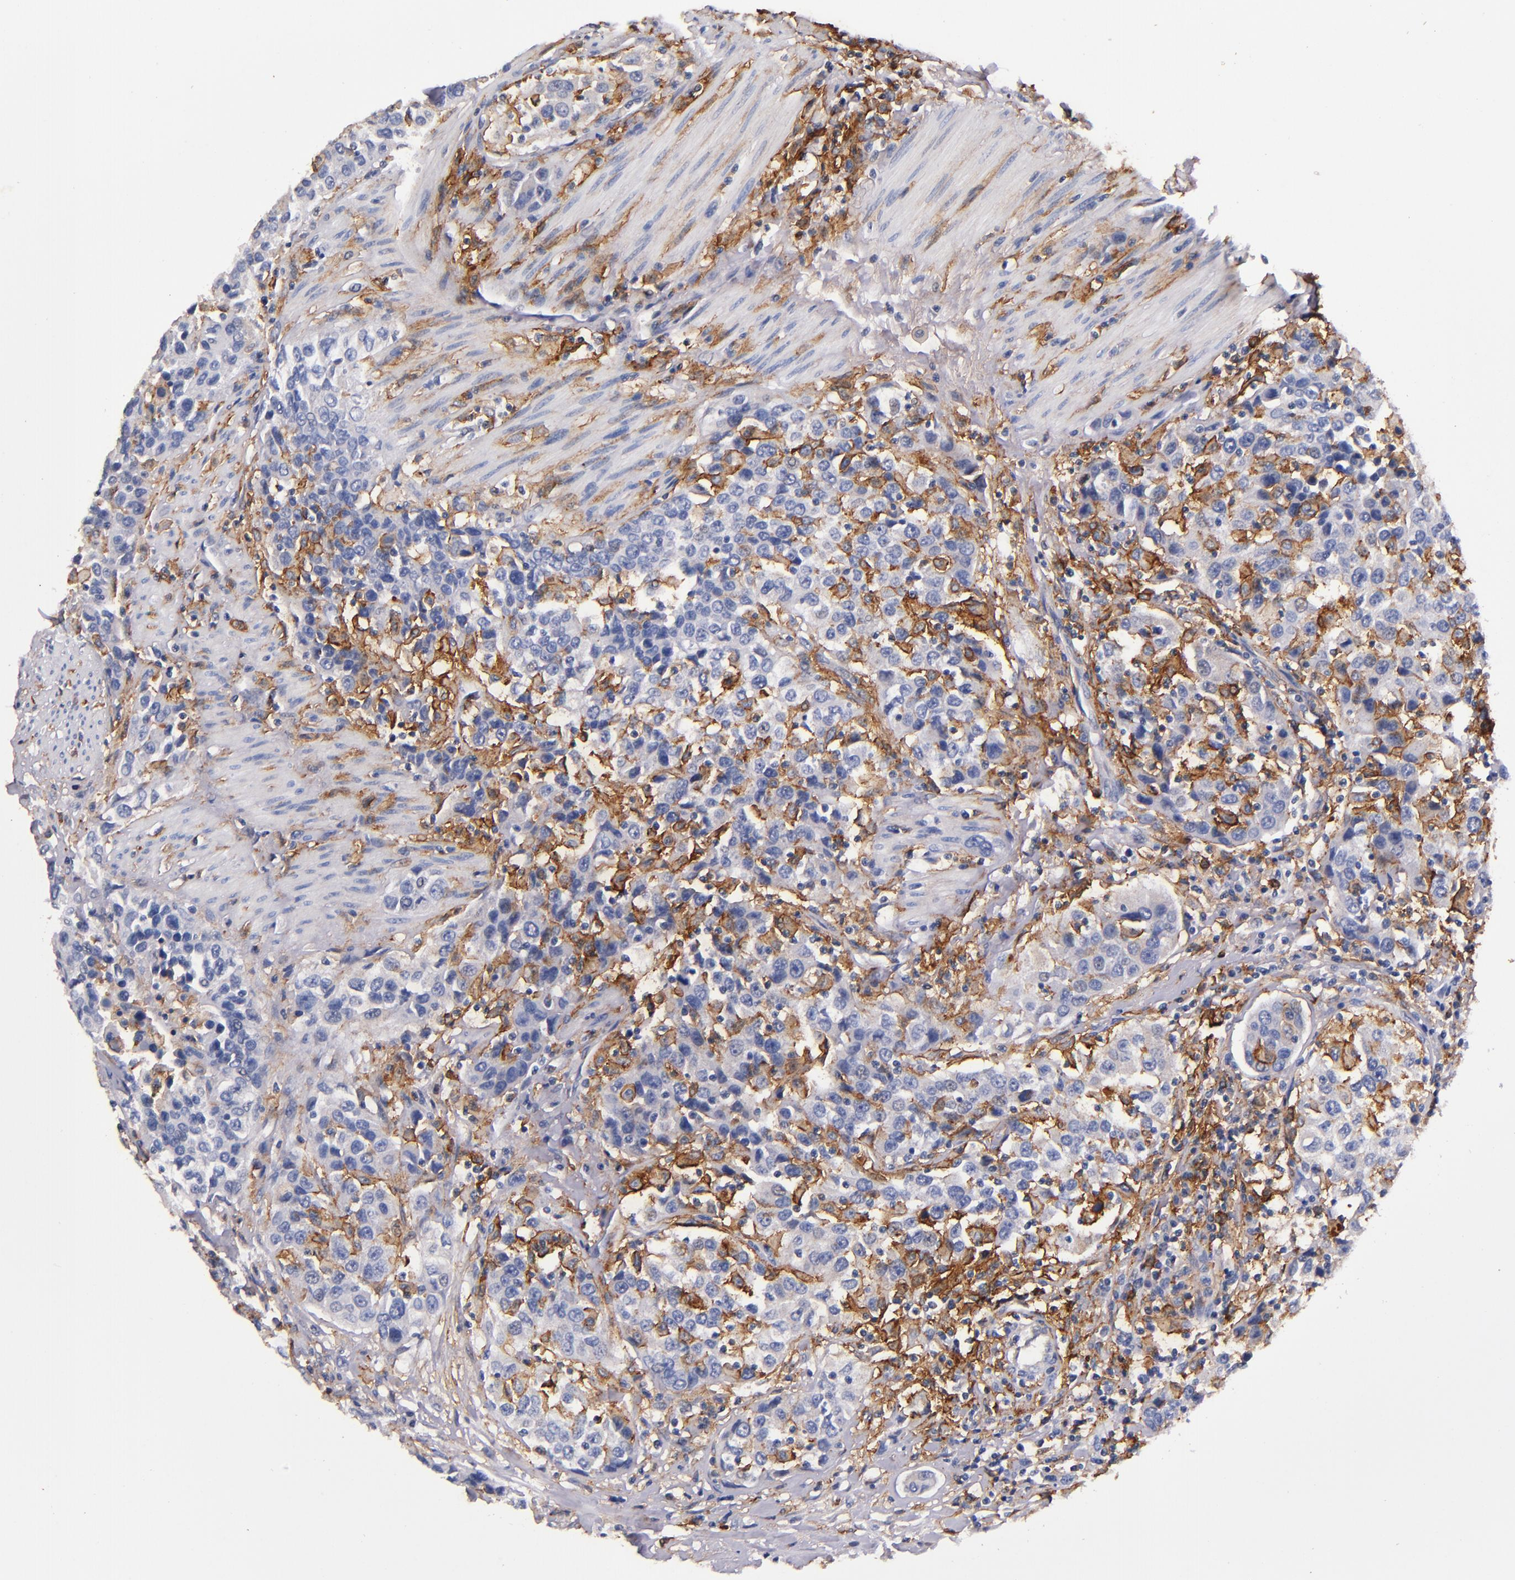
{"staining": {"intensity": "strong", "quantity": "<25%", "location": "cytoplasmic/membranous"}, "tissue": "urothelial cancer", "cell_type": "Tumor cells", "image_type": "cancer", "snomed": [{"axis": "morphology", "description": "Urothelial carcinoma, High grade"}, {"axis": "topography", "description": "Urinary bladder"}], "caption": "Strong cytoplasmic/membranous positivity for a protein is present in about <25% of tumor cells of high-grade urothelial carcinoma using IHC.", "gene": "SIRPA", "patient": {"sex": "female", "age": 80}}